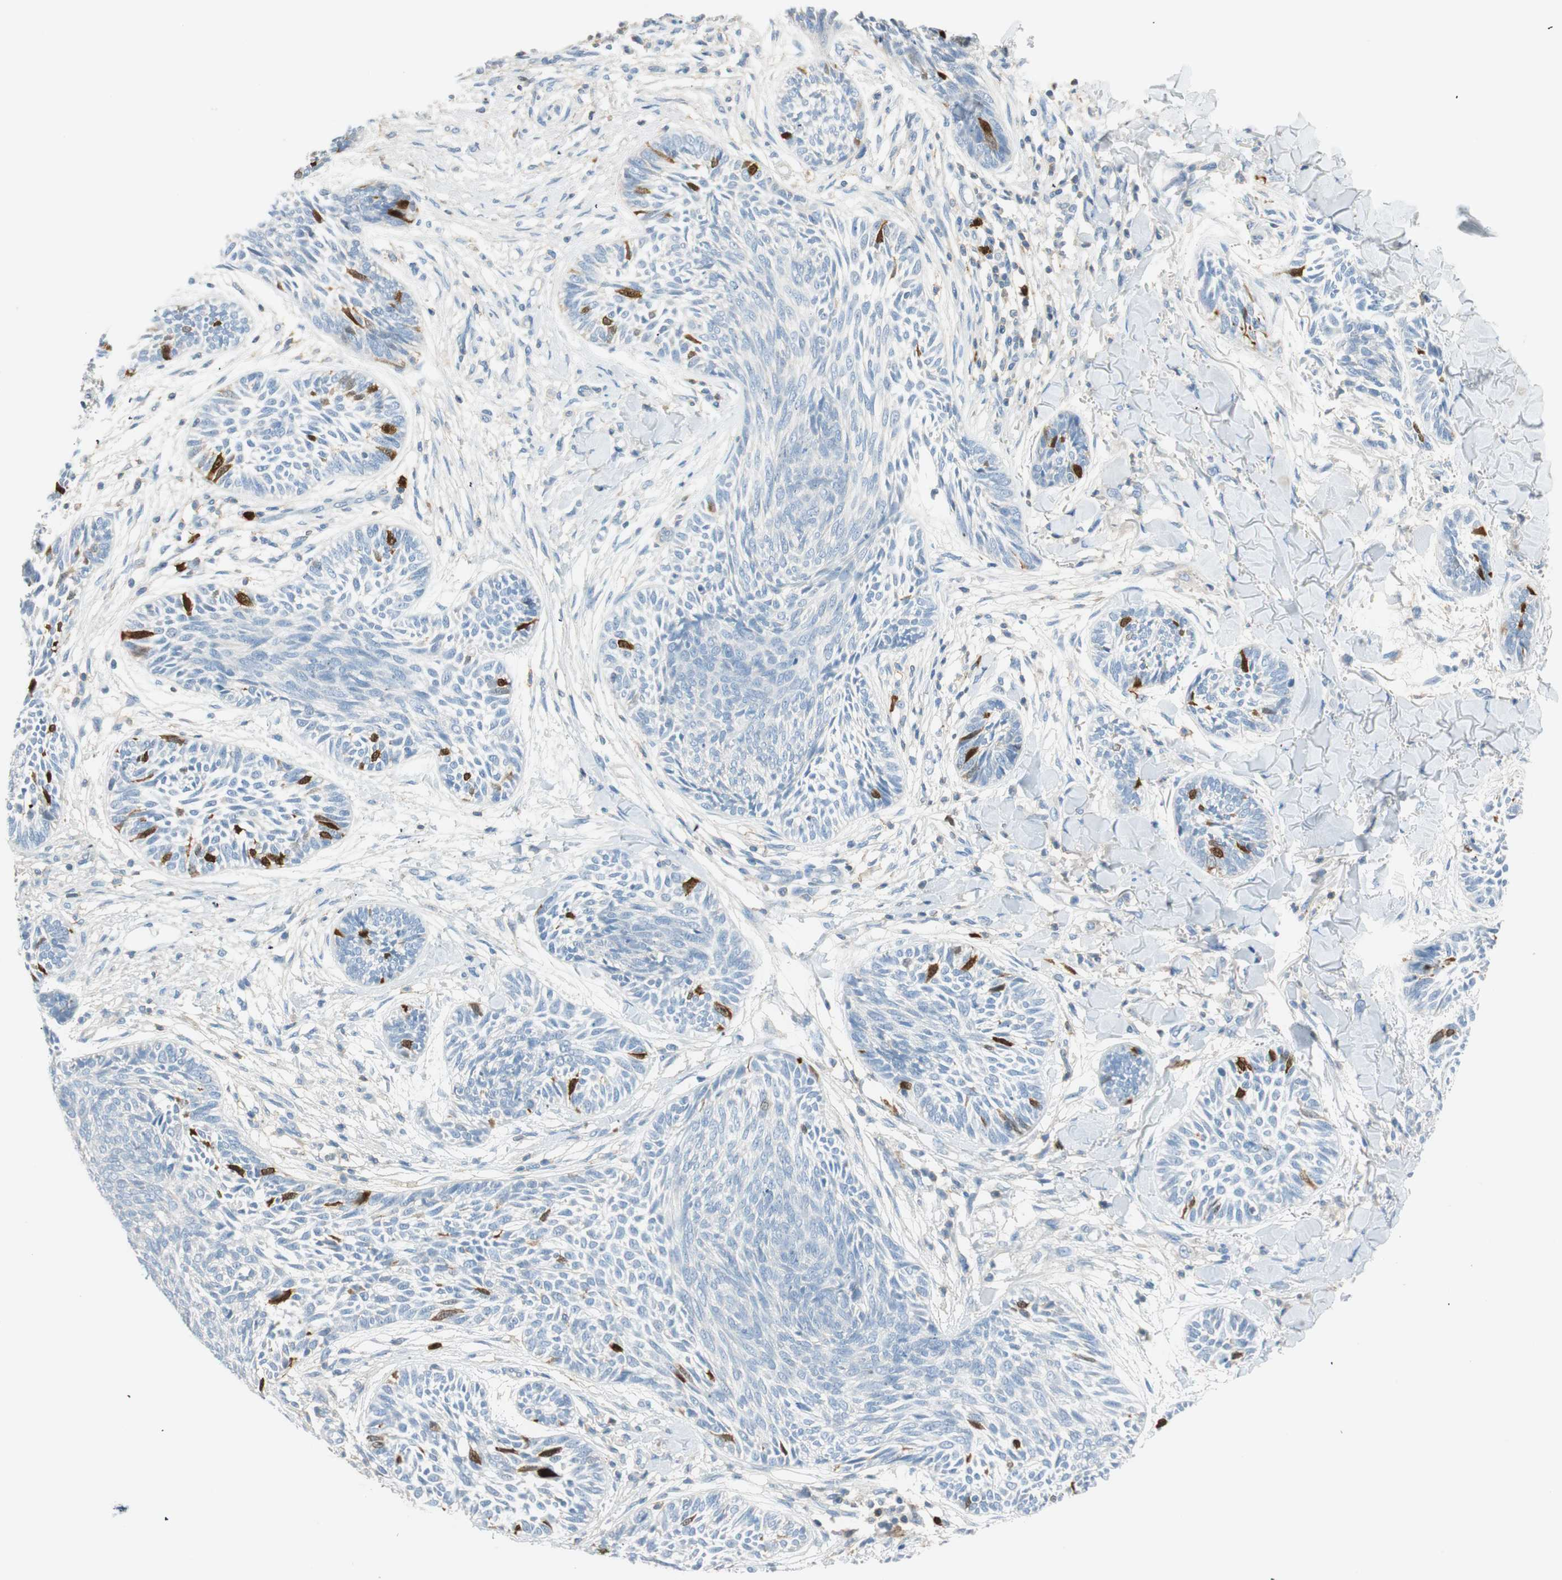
{"staining": {"intensity": "strong", "quantity": "<25%", "location": "cytoplasmic/membranous,nuclear"}, "tissue": "skin cancer", "cell_type": "Tumor cells", "image_type": "cancer", "snomed": [{"axis": "morphology", "description": "Papilloma, NOS"}, {"axis": "morphology", "description": "Basal cell carcinoma"}, {"axis": "topography", "description": "Skin"}], "caption": "This is a histology image of immunohistochemistry staining of skin cancer, which shows strong staining in the cytoplasmic/membranous and nuclear of tumor cells.", "gene": "PTTG1", "patient": {"sex": "male", "age": 87}}